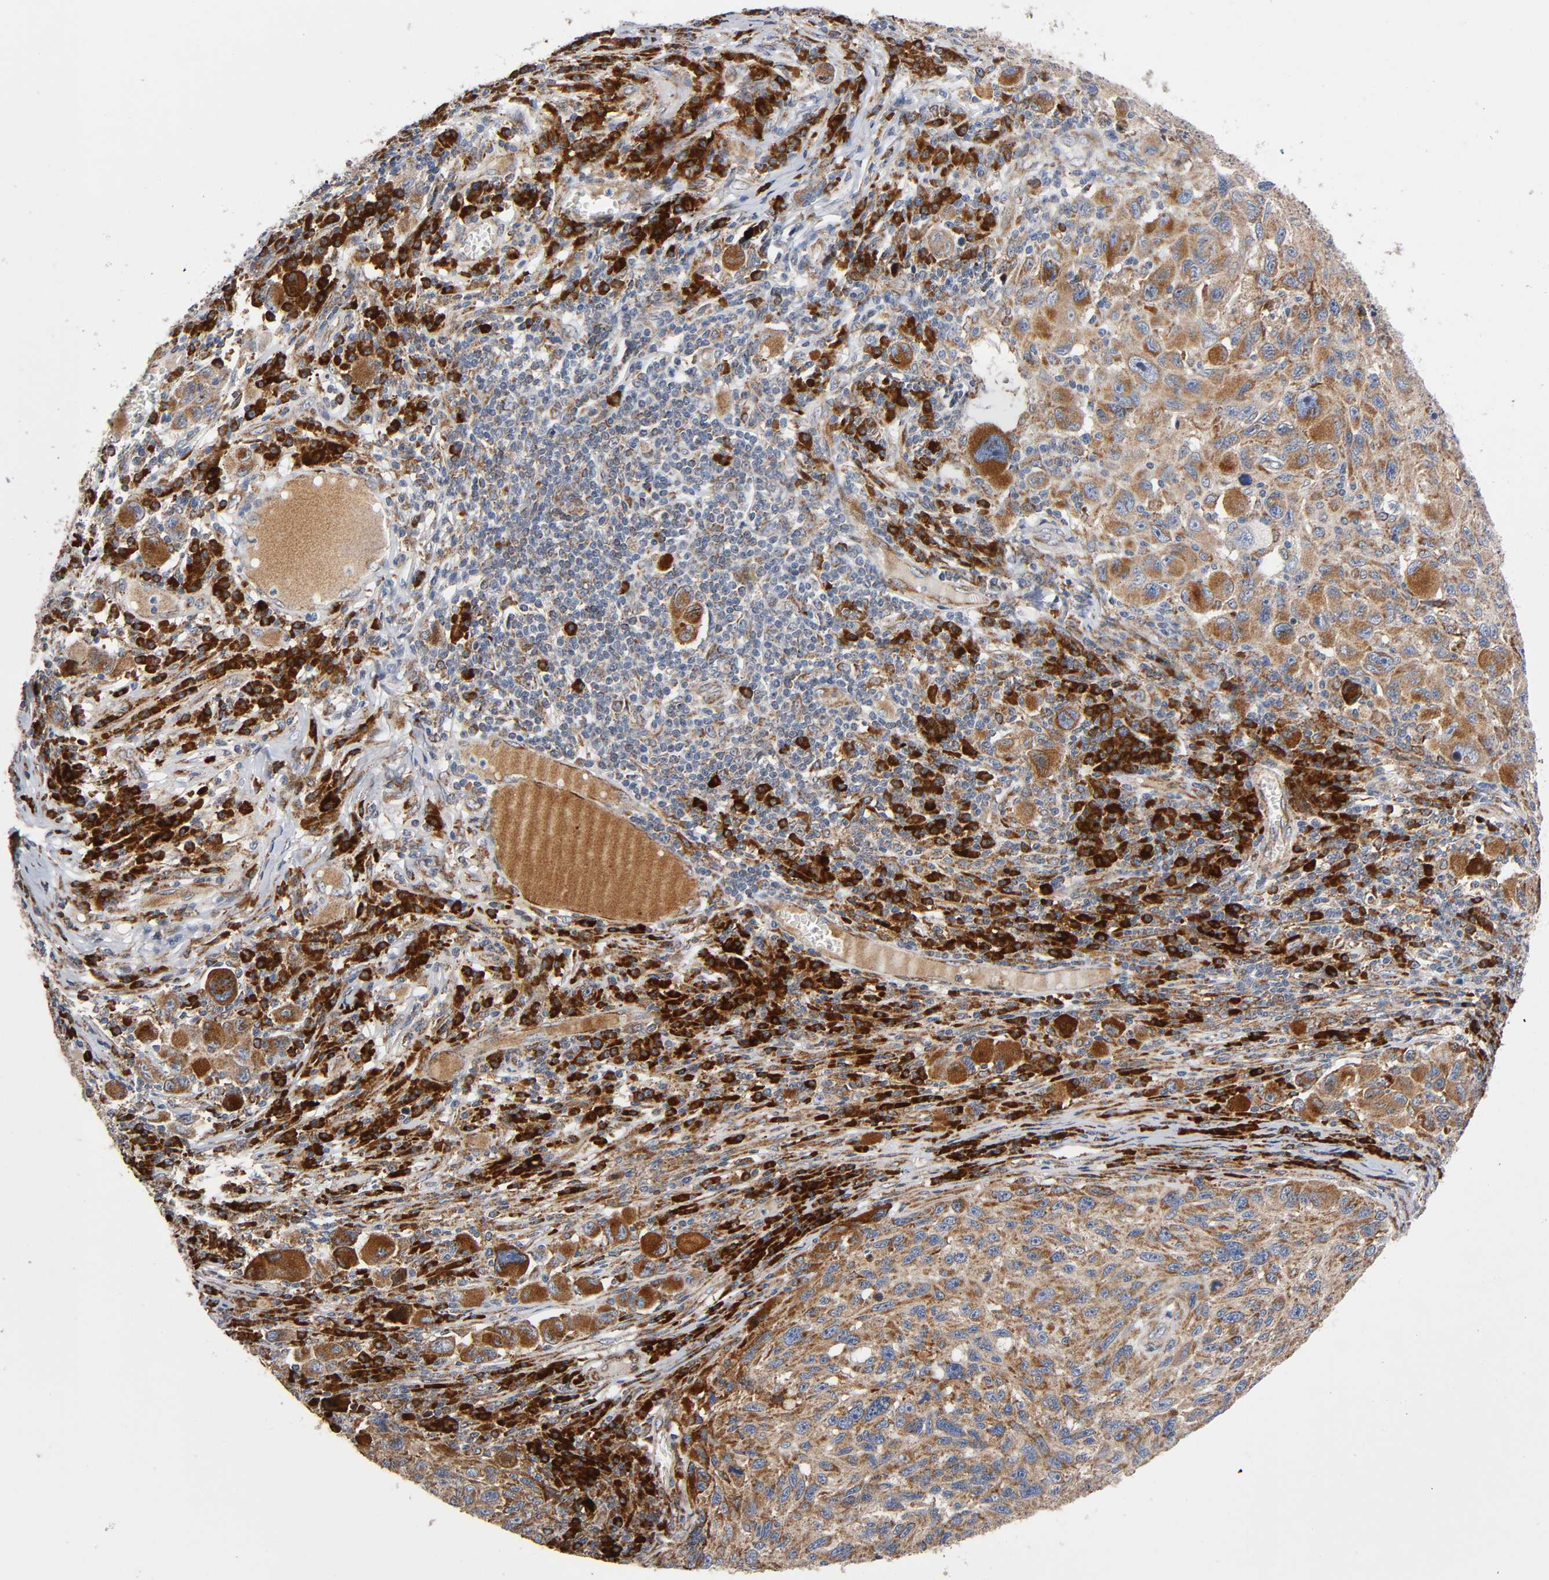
{"staining": {"intensity": "moderate", "quantity": ">75%", "location": "cytoplasmic/membranous"}, "tissue": "melanoma", "cell_type": "Tumor cells", "image_type": "cancer", "snomed": [{"axis": "morphology", "description": "Malignant melanoma, NOS"}, {"axis": "topography", "description": "Skin"}], "caption": "Melanoma stained with DAB immunohistochemistry (IHC) displays medium levels of moderate cytoplasmic/membranous expression in about >75% of tumor cells.", "gene": "MAP3K1", "patient": {"sex": "male", "age": 53}}